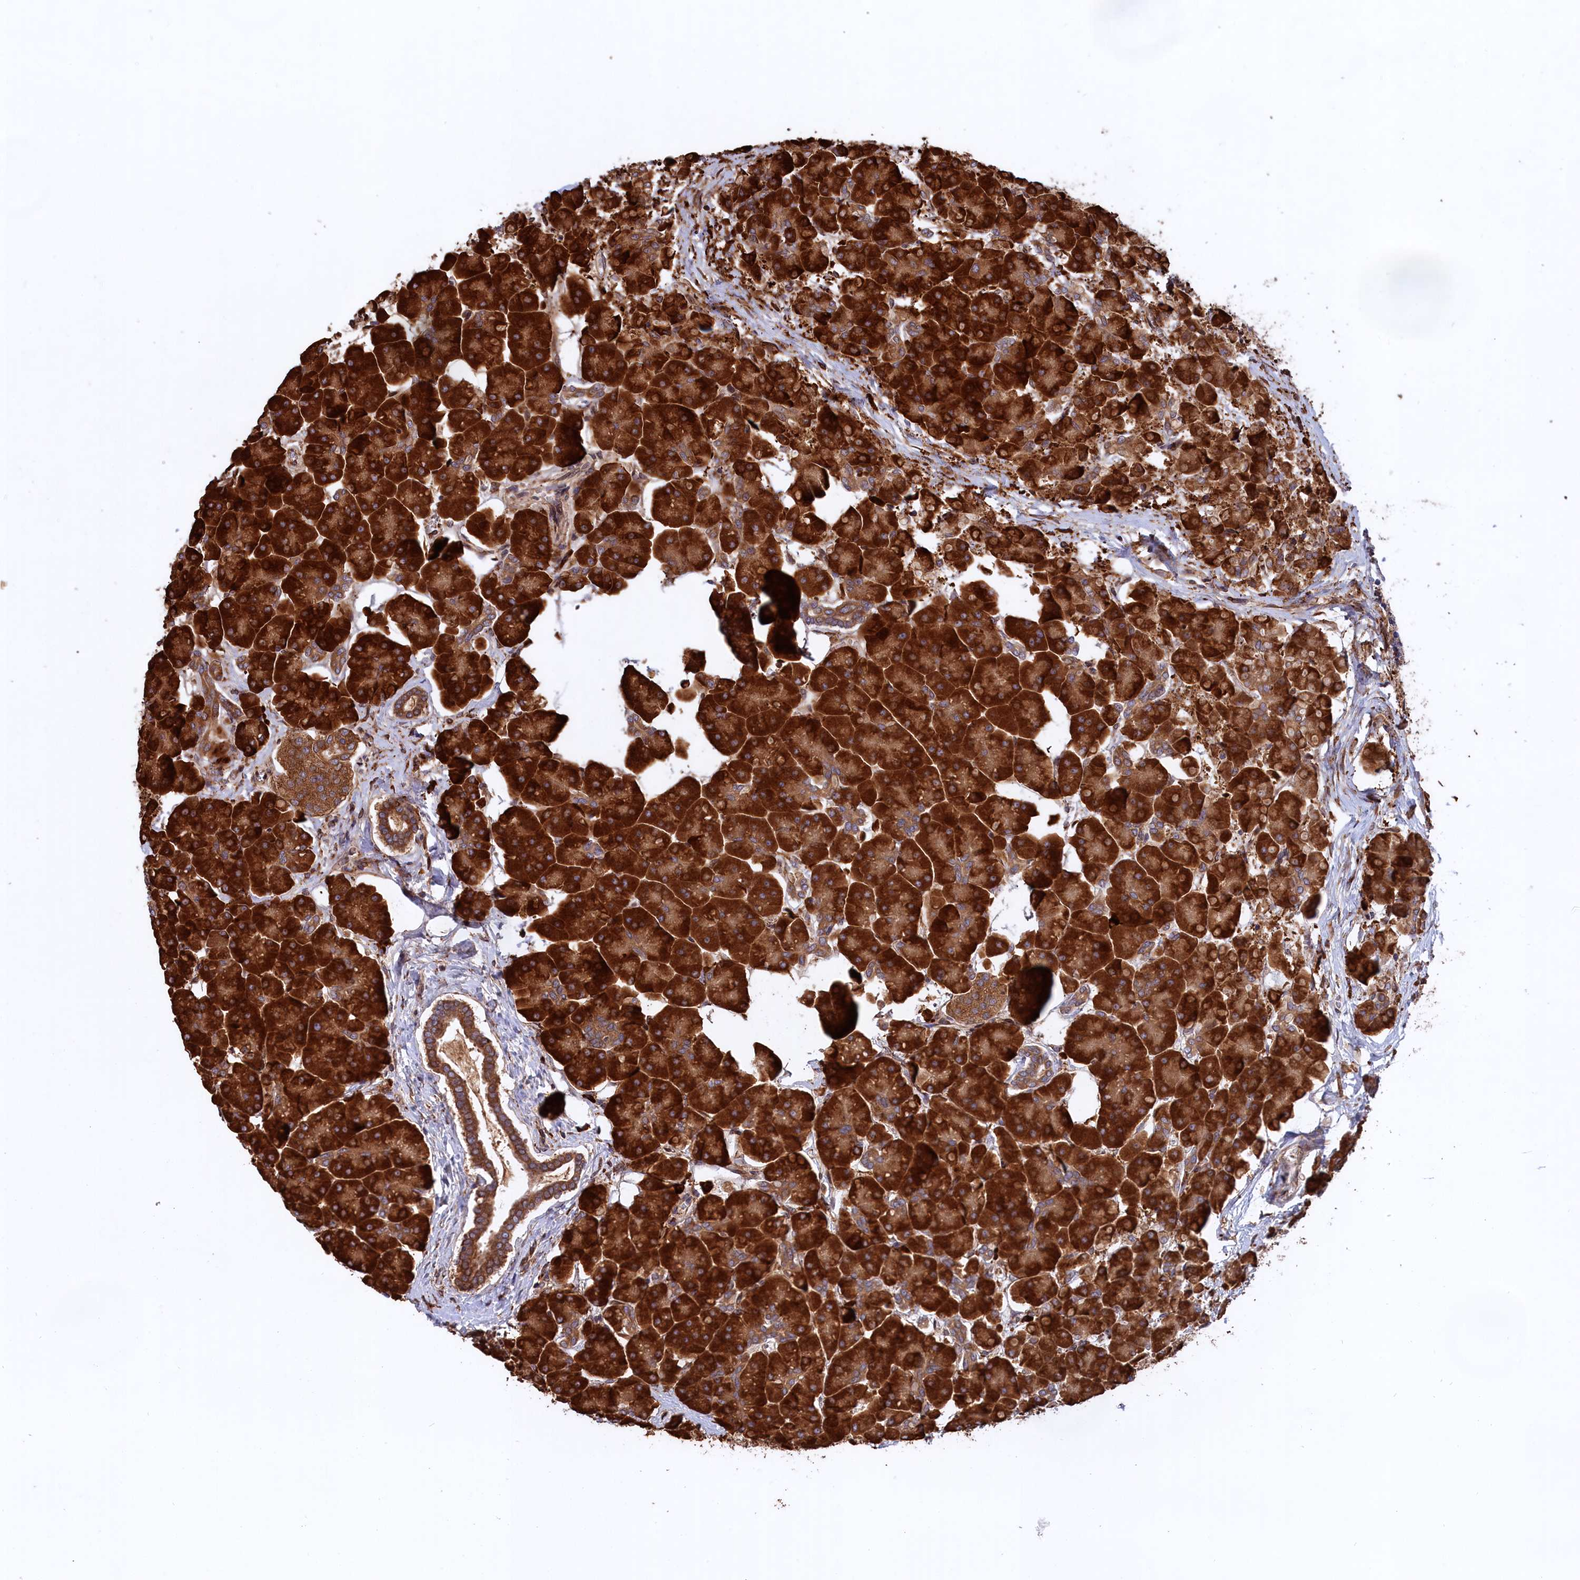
{"staining": {"intensity": "strong", "quantity": ">75%", "location": "cytoplasmic/membranous"}, "tissue": "pancreas", "cell_type": "Exocrine glandular cells", "image_type": "normal", "snomed": [{"axis": "morphology", "description": "Normal tissue, NOS"}, {"axis": "topography", "description": "Pancreas"}], "caption": "Benign pancreas was stained to show a protein in brown. There is high levels of strong cytoplasmic/membranous staining in approximately >75% of exocrine glandular cells.", "gene": "PLA2G4C", "patient": {"sex": "male", "age": 66}}